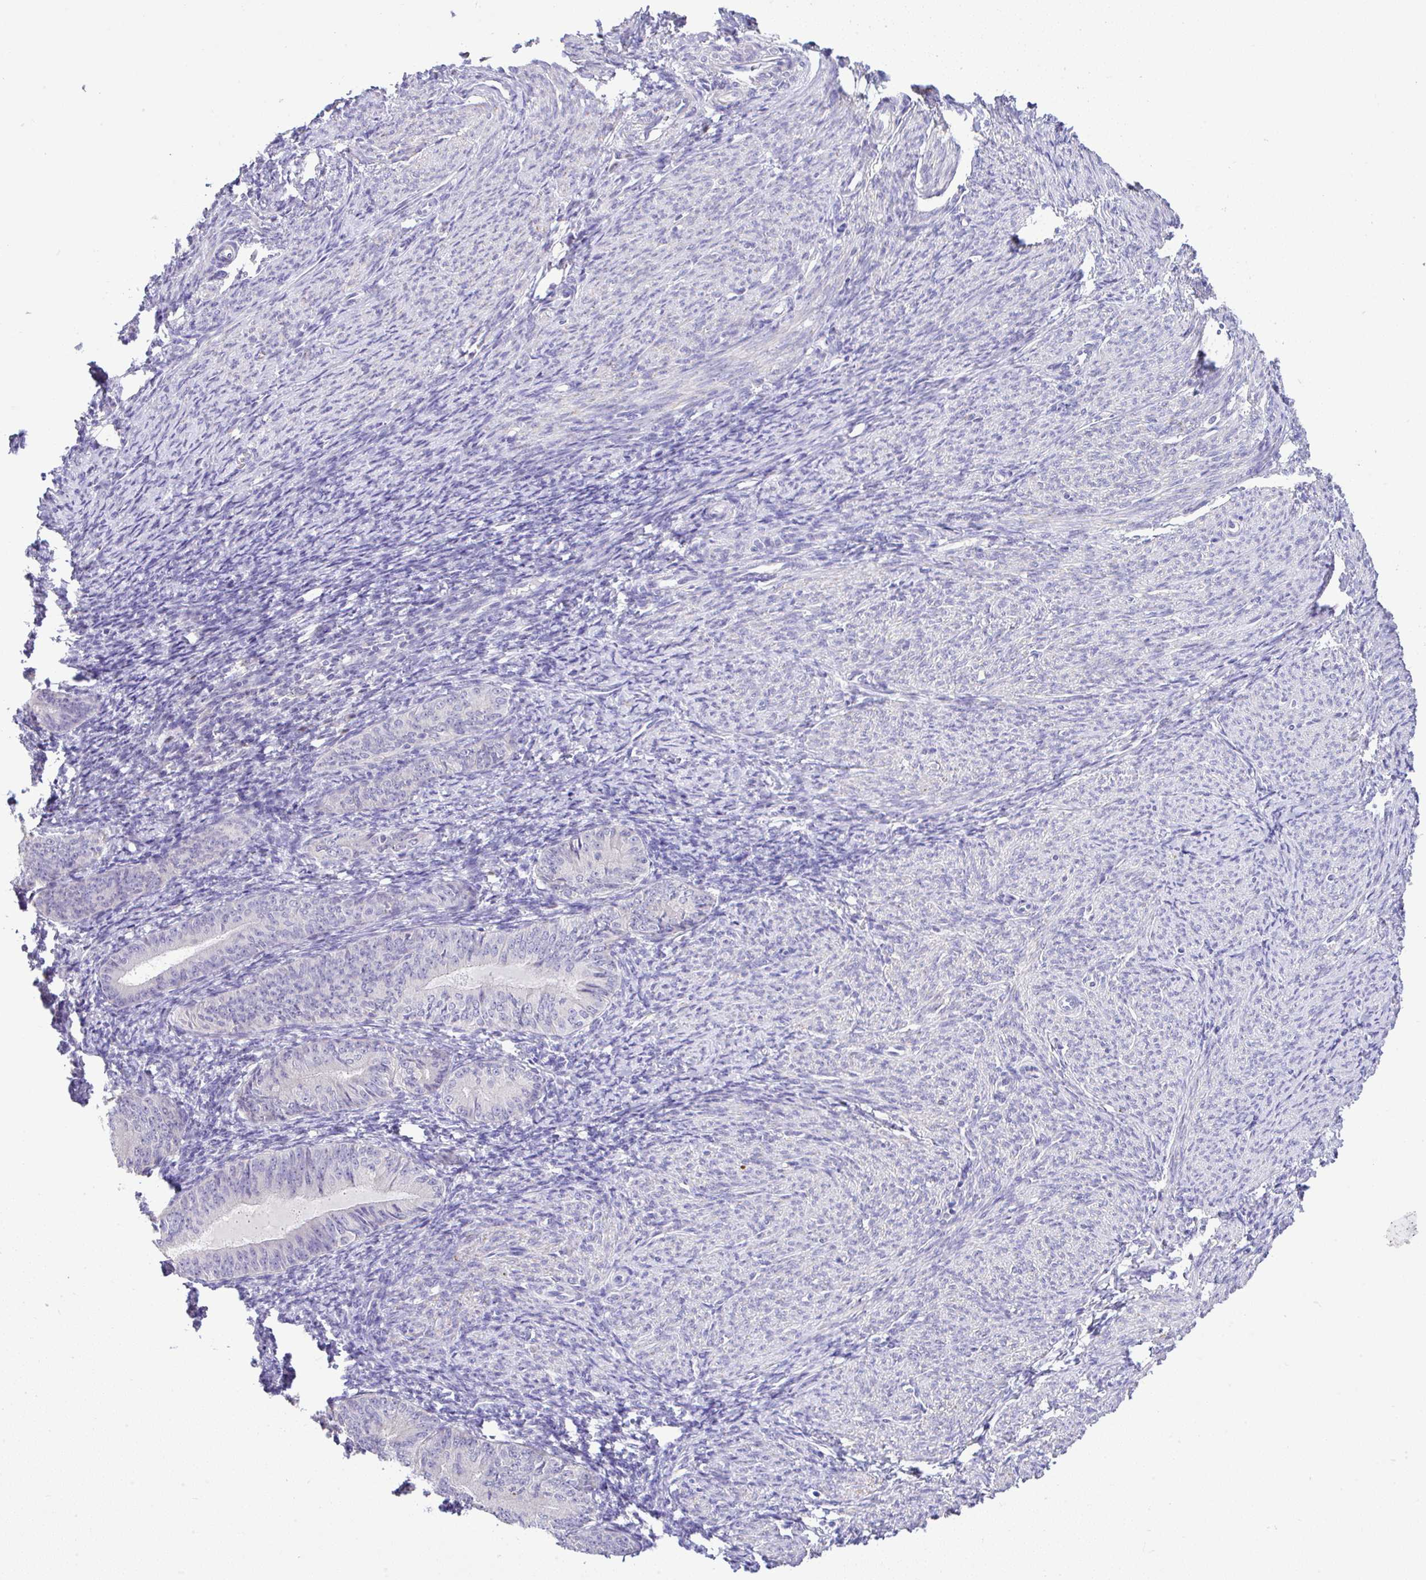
{"staining": {"intensity": "negative", "quantity": "none", "location": "none"}, "tissue": "endometrial cancer", "cell_type": "Tumor cells", "image_type": "cancer", "snomed": [{"axis": "morphology", "description": "Adenocarcinoma, NOS"}, {"axis": "topography", "description": "Endometrium"}], "caption": "Immunohistochemical staining of human adenocarcinoma (endometrial) shows no significant positivity in tumor cells.", "gene": "CTU1", "patient": {"sex": "female", "age": 57}}